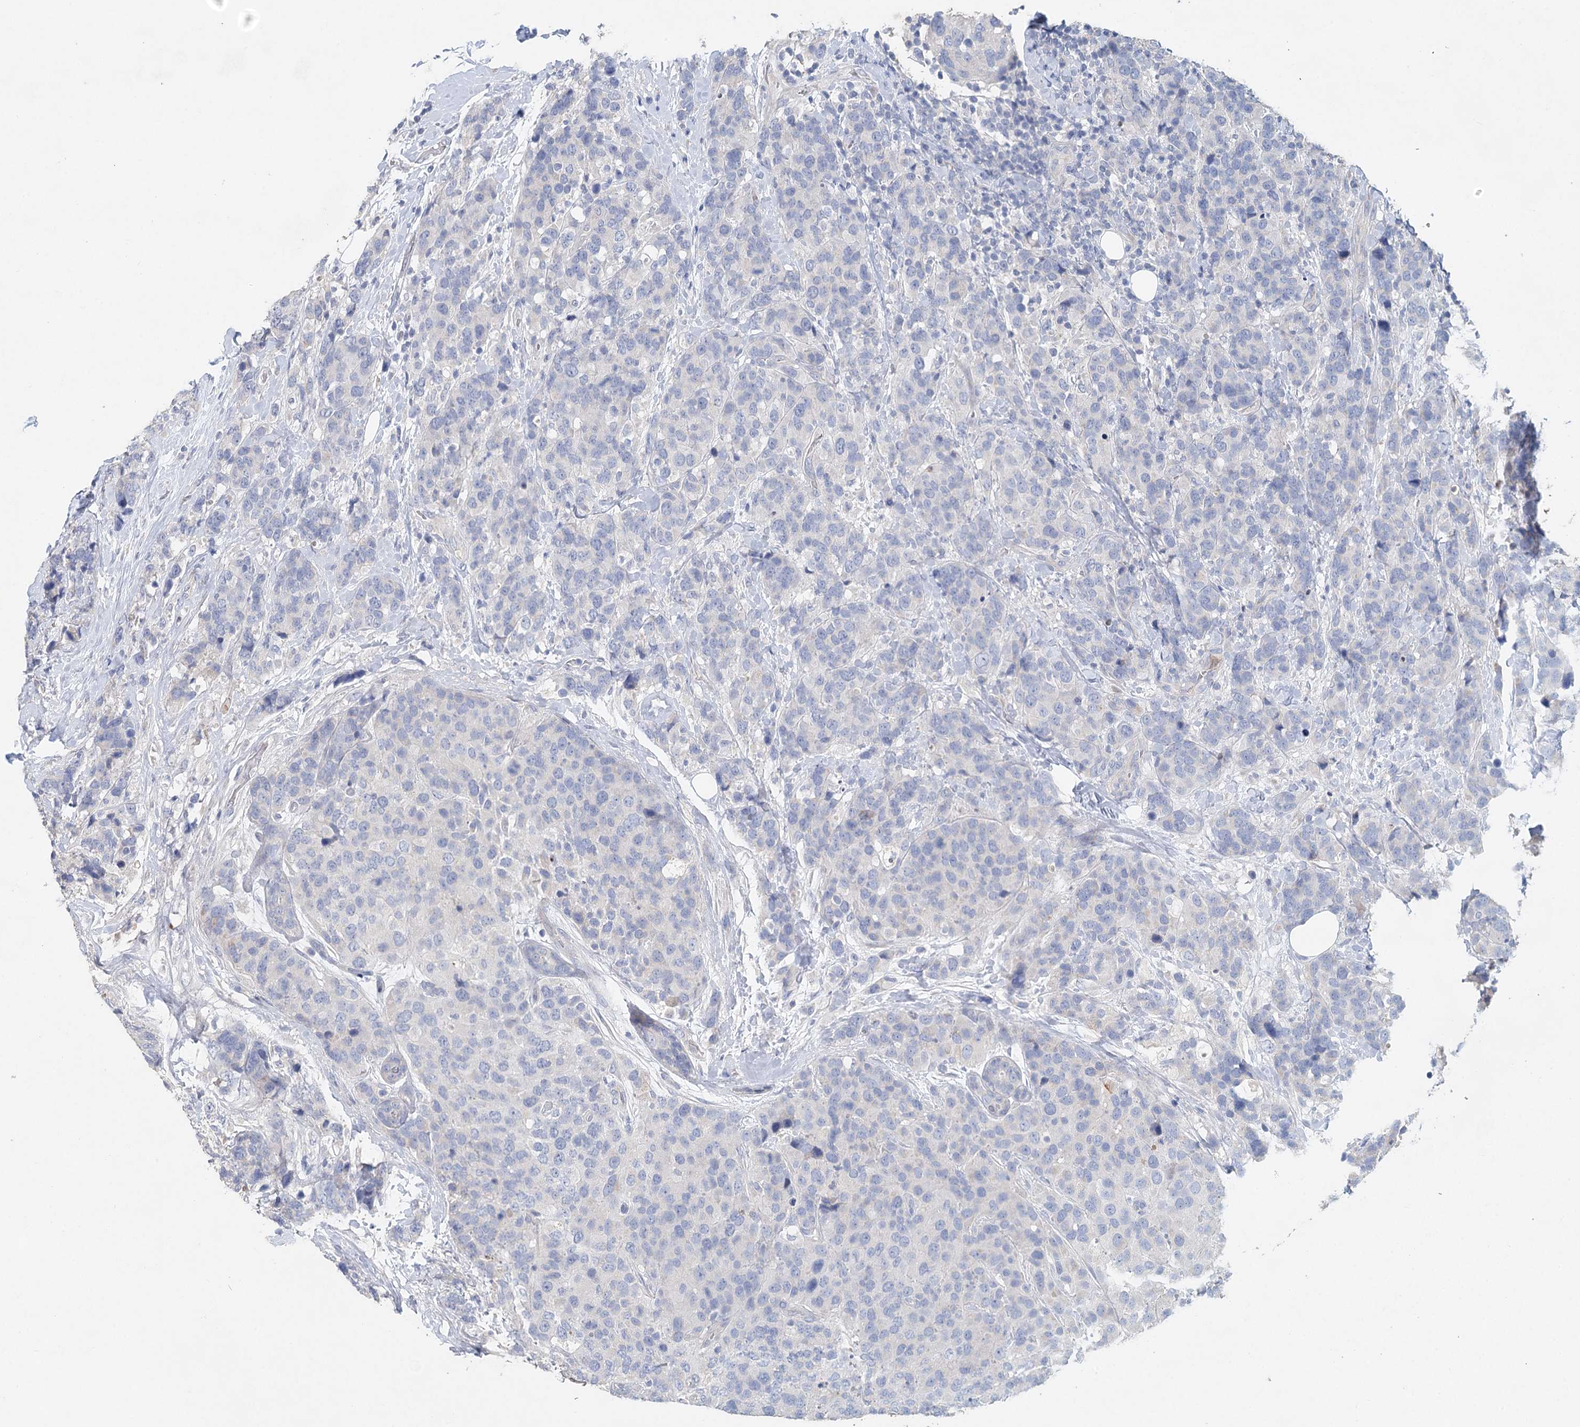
{"staining": {"intensity": "negative", "quantity": "none", "location": "none"}, "tissue": "breast cancer", "cell_type": "Tumor cells", "image_type": "cancer", "snomed": [{"axis": "morphology", "description": "Lobular carcinoma"}, {"axis": "topography", "description": "Breast"}], "caption": "Micrograph shows no significant protein staining in tumor cells of lobular carcinoma (breast).", "gene": "MYL6B", "patient": {"sex": "female", "age": 59}}